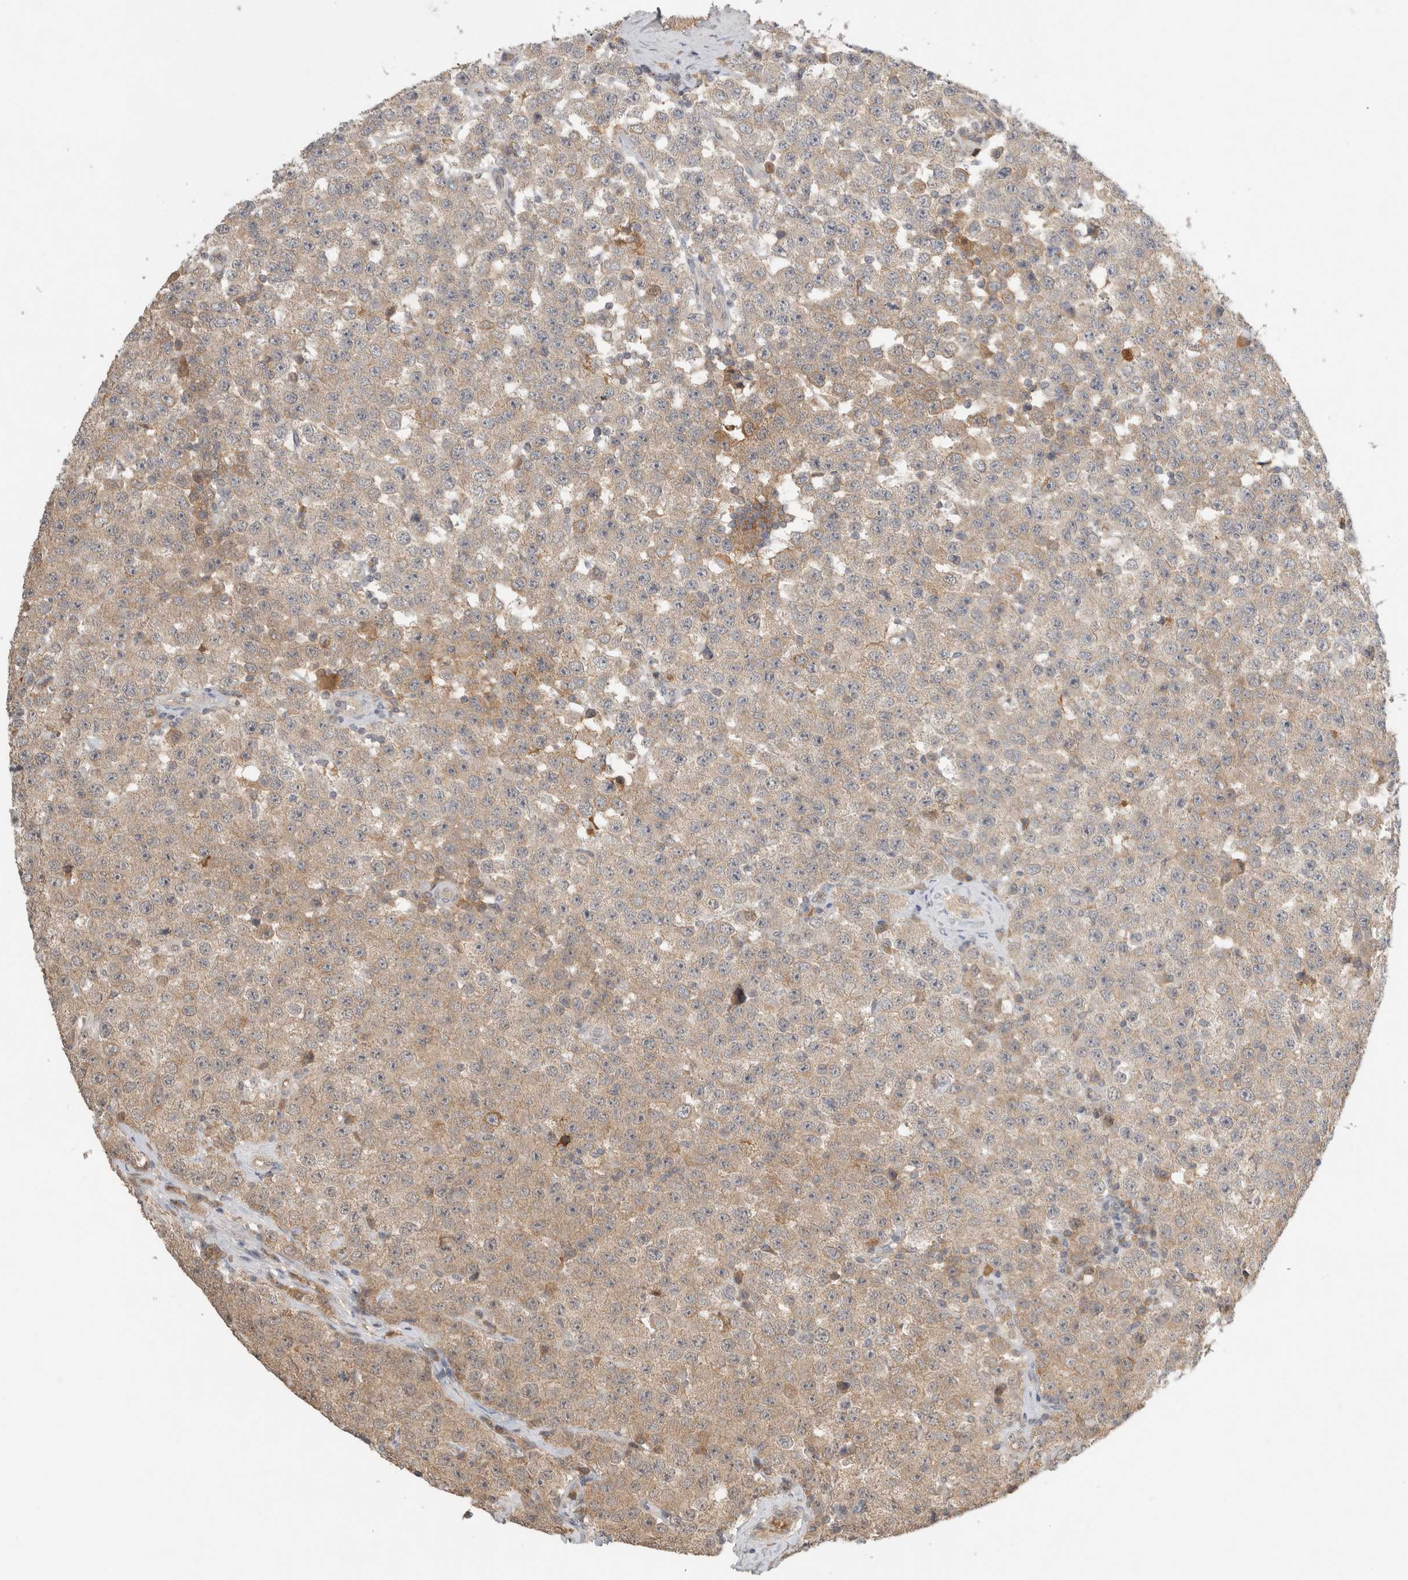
{"staining": {"intensity": "weak", "quantity": ">75%", "location": "cytoplasmic/membranous"}, "tissue": "testis cancer", "cell_type": "Tumor cells", "image_type": "cancer", "snomed": [{"axis": "morphology", "description": "Seminoma, NOS"}, {"axis": "topography", "description": "Testis"}], "caption": "High-magnification brightfield microscopy of testis cancer stained with DAB (3,3'-diaminobenzidine) (brown) and counterstained with hematoxylin (blue). tumor cells exhibit weak cytoplasmic/membranous staining is present in approximately>75% of cells.", "gene": "LOXL2", "patient": {"sex": "male", "age": 28}}